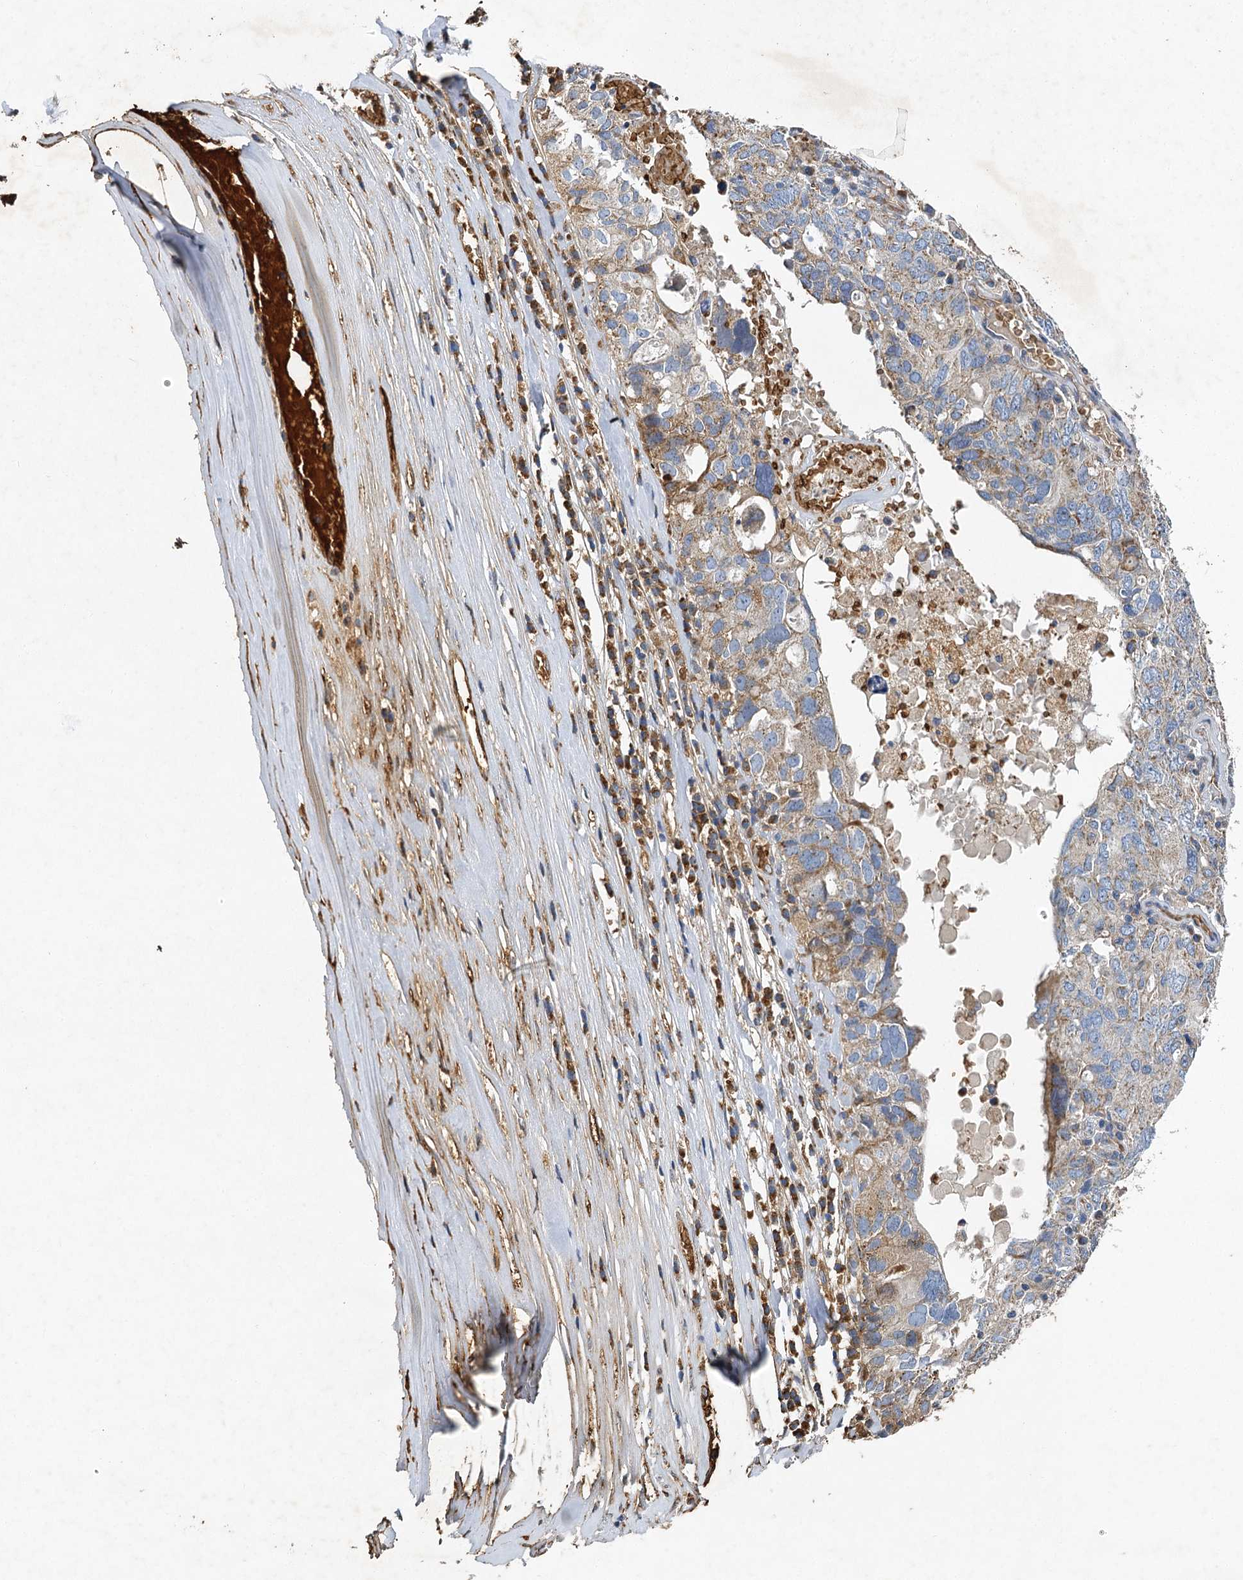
{"staining": {"intensity": "moderate", "quantity": "<25%", "location": "cytoplasmic/membranous"}, "tissue": "ovarian cancer", "cell_type": "Tumor cells", "image_type": "cancer", "snomed": [{"axis": "morphology", "description": "Carcinoma, endometroid"}, {"axis": "topography", "description": "Ovary"}], "caption": "A micrograph of human endometroid carcinoma (ovarian) stained for a protein reveals moderate cytoplasmic/membranous brown staining in tumor cells. The protein of interest is stained brown, and the nuclei are stained in blue (DAB (3,3'-diaminobenzidine) IHC with brightfield microscopy, high magnification).", "gene": "BCS1L", "patient": {"sex": "female", "age": 62}}